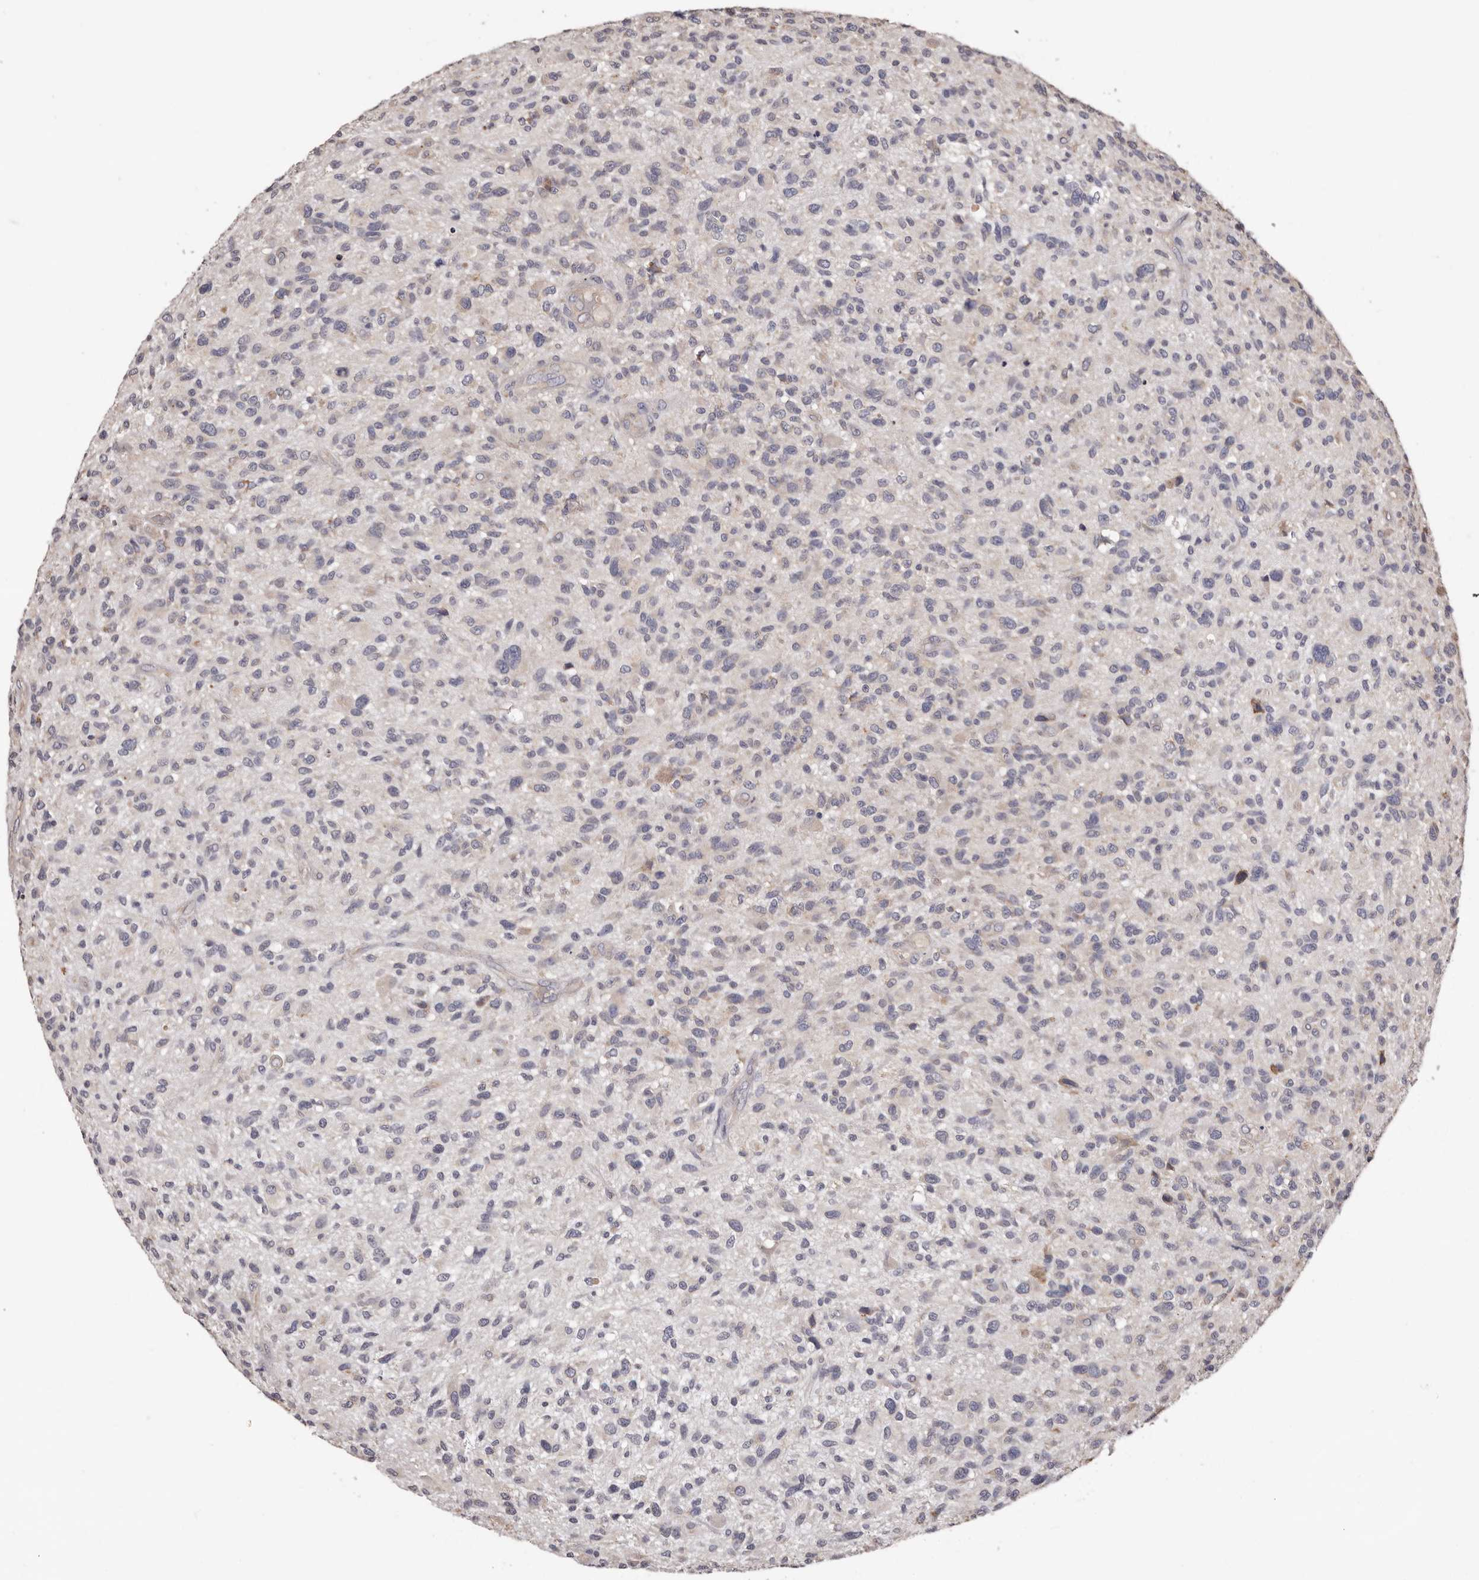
{"staining": {"intensity": "negative", "quantity": "none", "location": "none"}, "tissue": "glioma", "cell_type": "Tumor cells", "image_type": "cancer", "snomed": [{"axis": "morphology", "description": "Glioma, malignant, High grade"}, {"axis": "topography", "description": "Brain"}], "caption": "Immunohistochemical staining of human high-grade glioma (malignant) demonstrates no significant staining in tumor cells.", "gene": "ETNK1", "patient": {"sex": "male", "age": 47}}